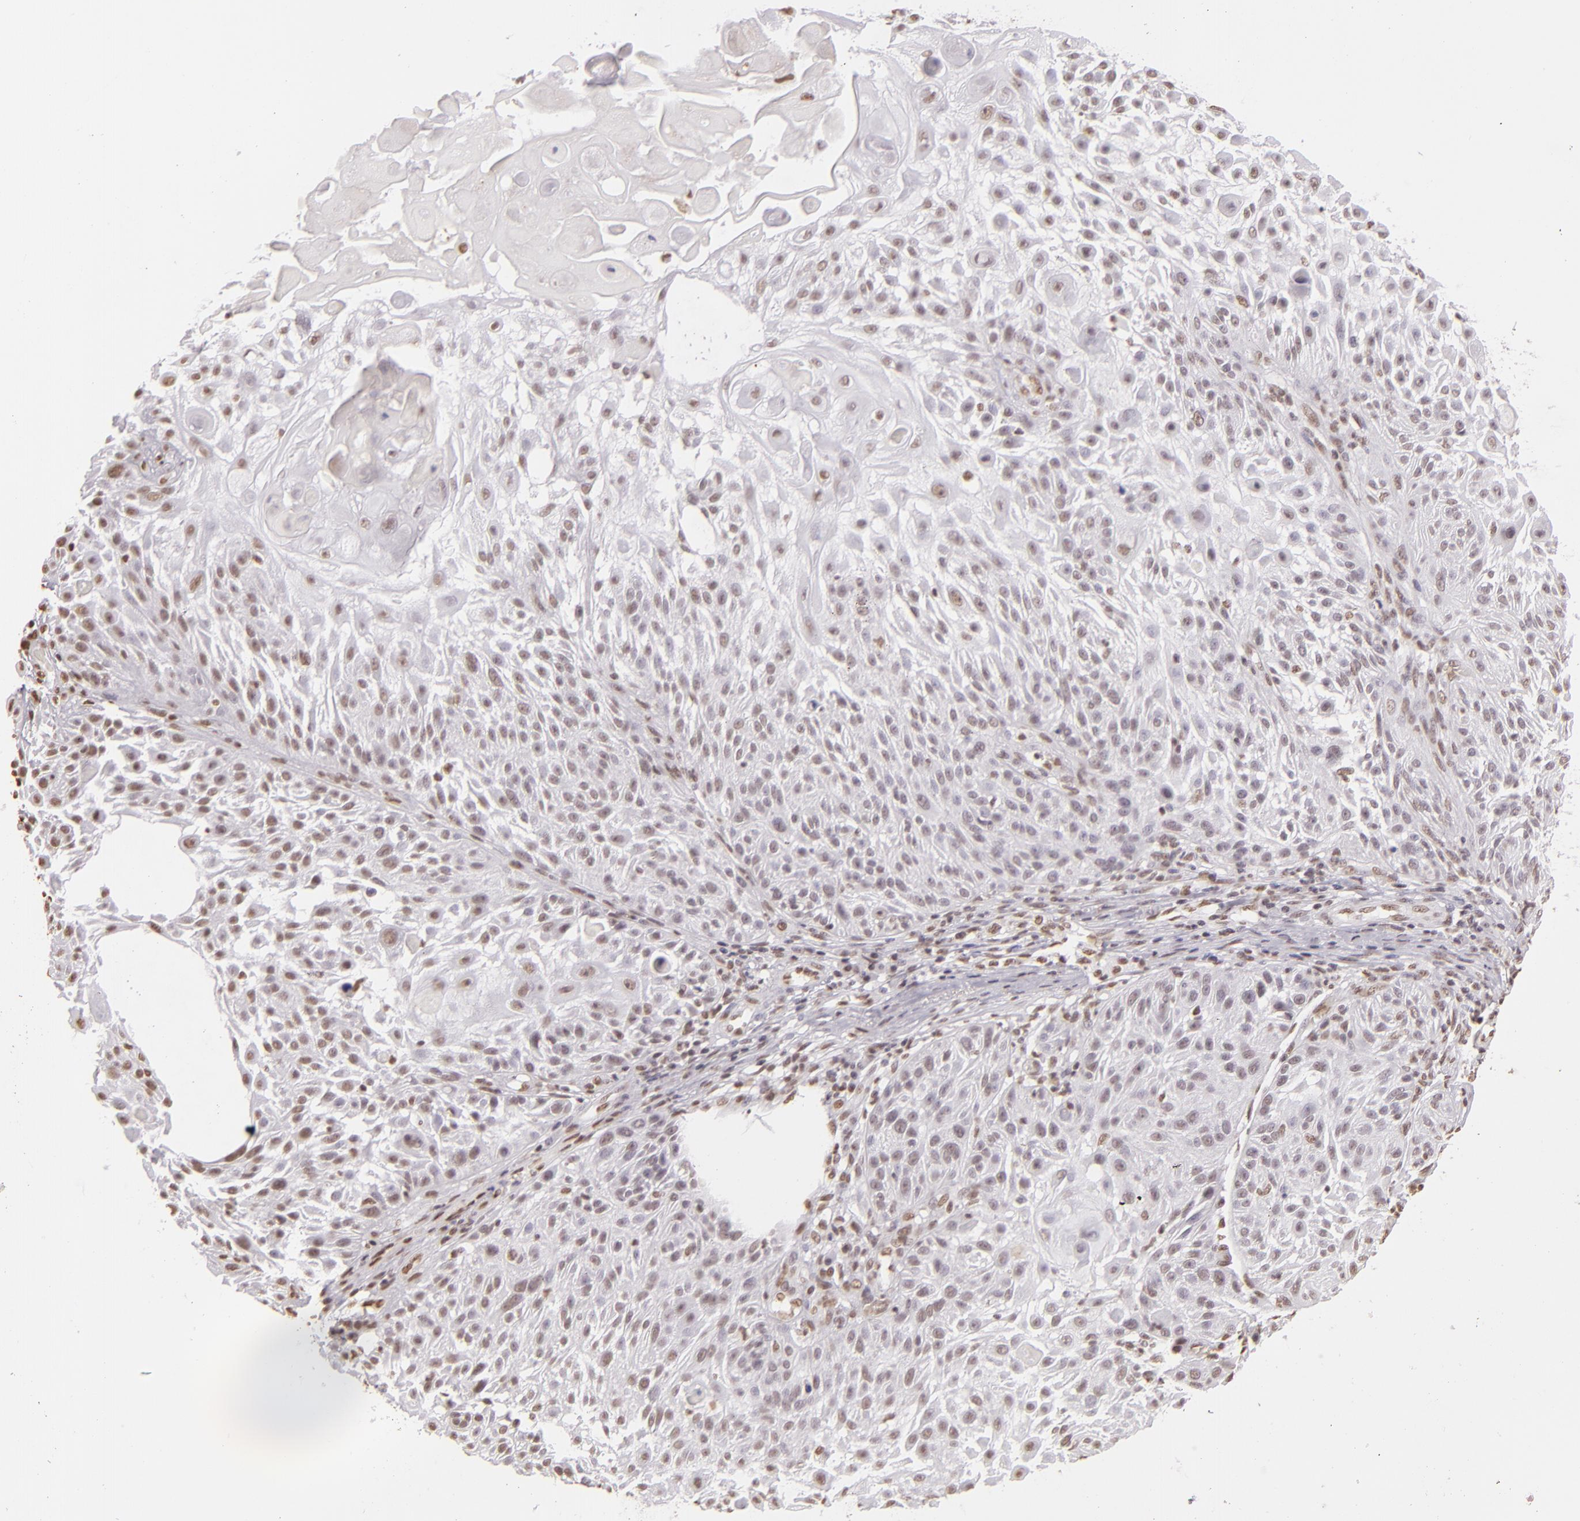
{"staining": {"intensity": "weak", "quantity": "25%-75%", "location": "nuclear"}, "tissue": "skin cancer", "cell_type": "Tumor cells", "image_type": "cancer", "snomed": [{"axis": "morphology", "description": "Squamous cell carcinoma, NOS"}, {"axis": "topography", "description": "Skin"}], "caption": "Immunohistochemical staining of squamous cell carcinoma (skin) shows weak nuclear protein positivity in approximately 25%-75% of tumor cells.", "gene": "PAPOLA", "patient": {"sex": "female", "age": 89}}